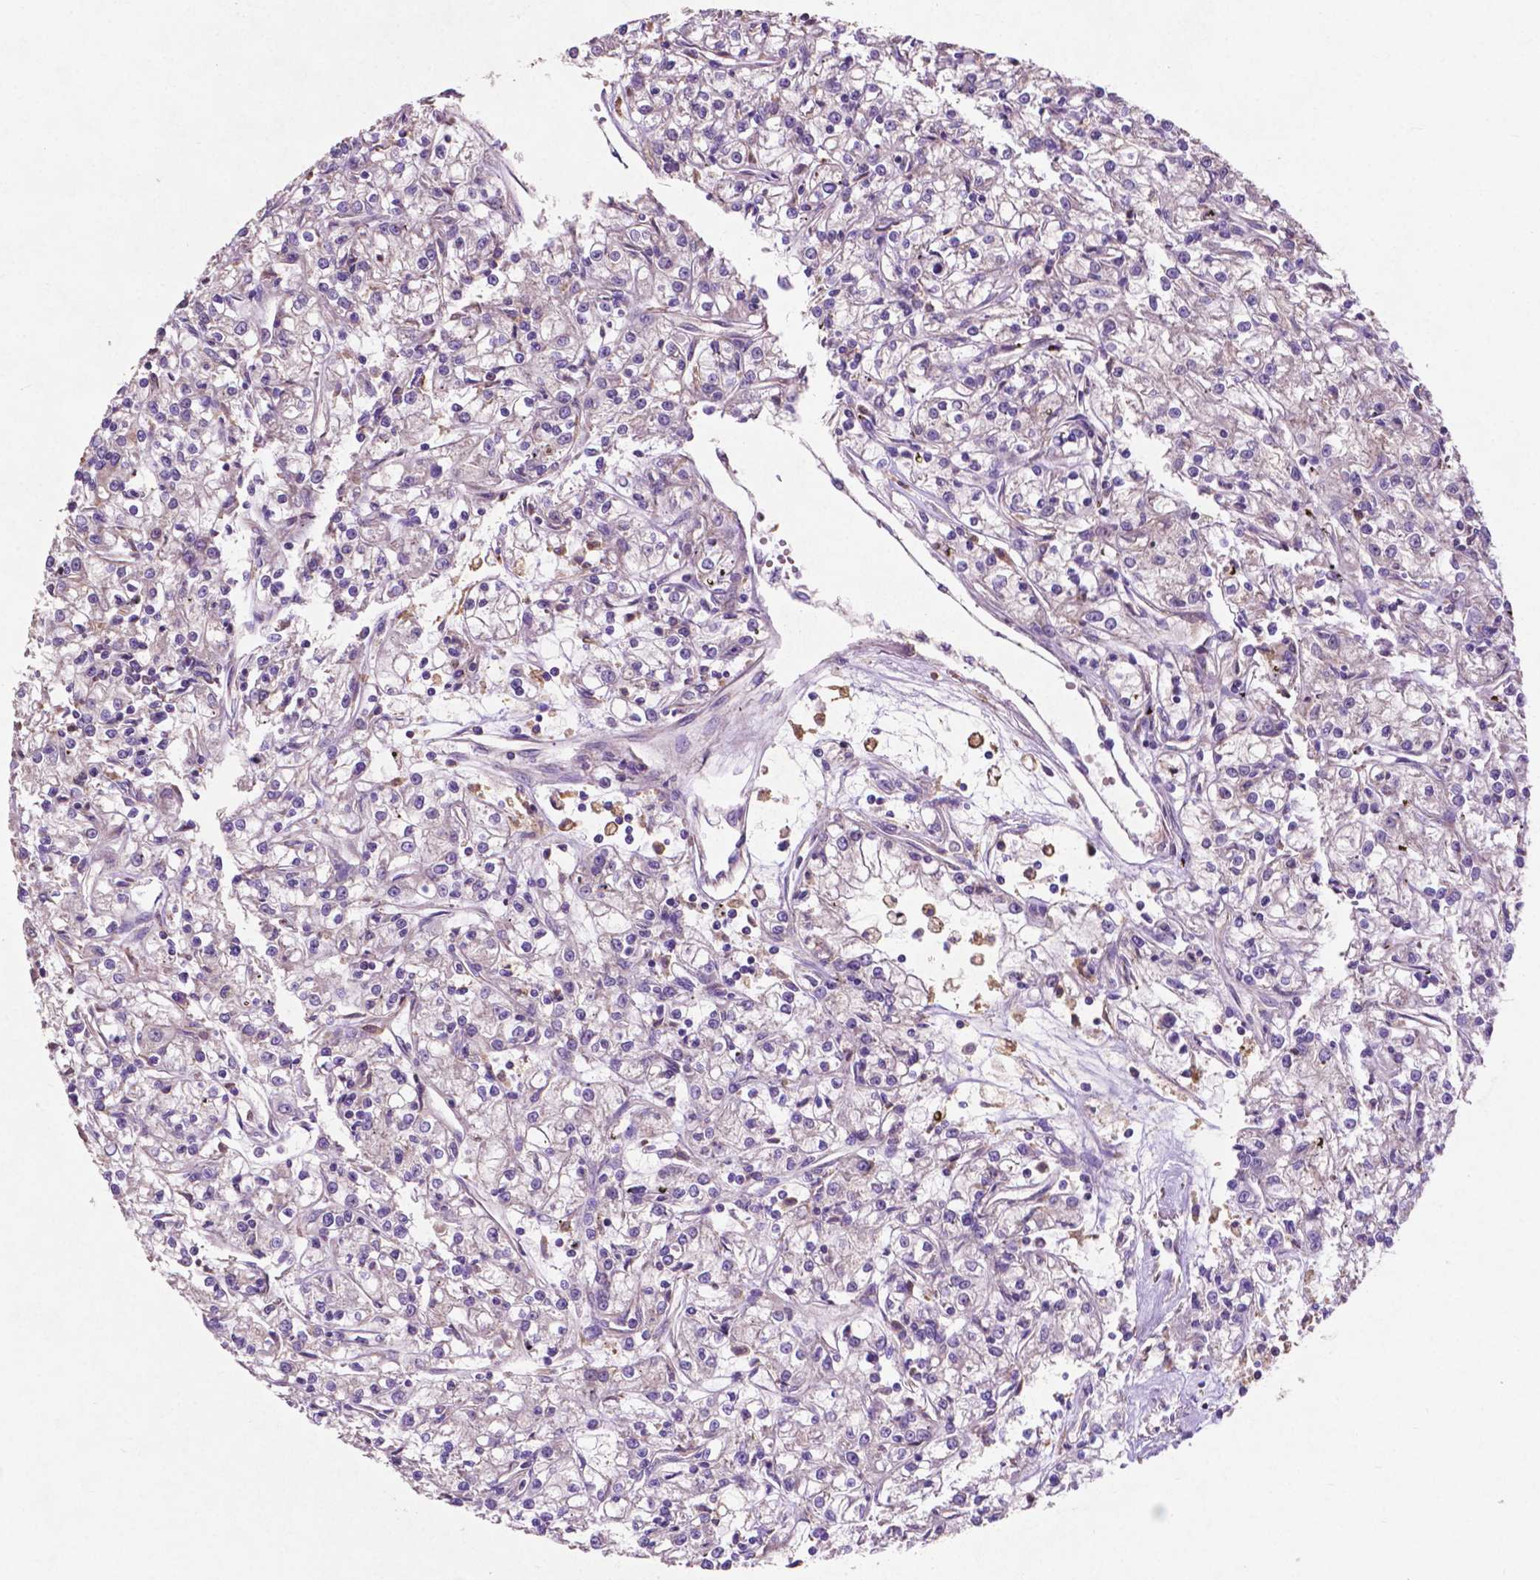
{"staining": {"intensity": "negative", "quantity": "none", "location": "none"}, "tissue": "renal cancer", "cell_type": "Tumor cells", "image_type": "cancer", "snomed": [{"axis": "morphology", "description": "Adenocarcinoma, NOS"}, {"axis": "topography", "description": "Kidney"}], "caption": "There is no significant staining in tumor cells of renal cancer. Brightfield microscopy of immunohistochemistry stained with DAB (3,3'-diaminobenzidine) (brown) and hematoxylin (blue), captured at high magnification.", "gene": "MBTPS1", "patient": {"sex": "female", "age": 59}}